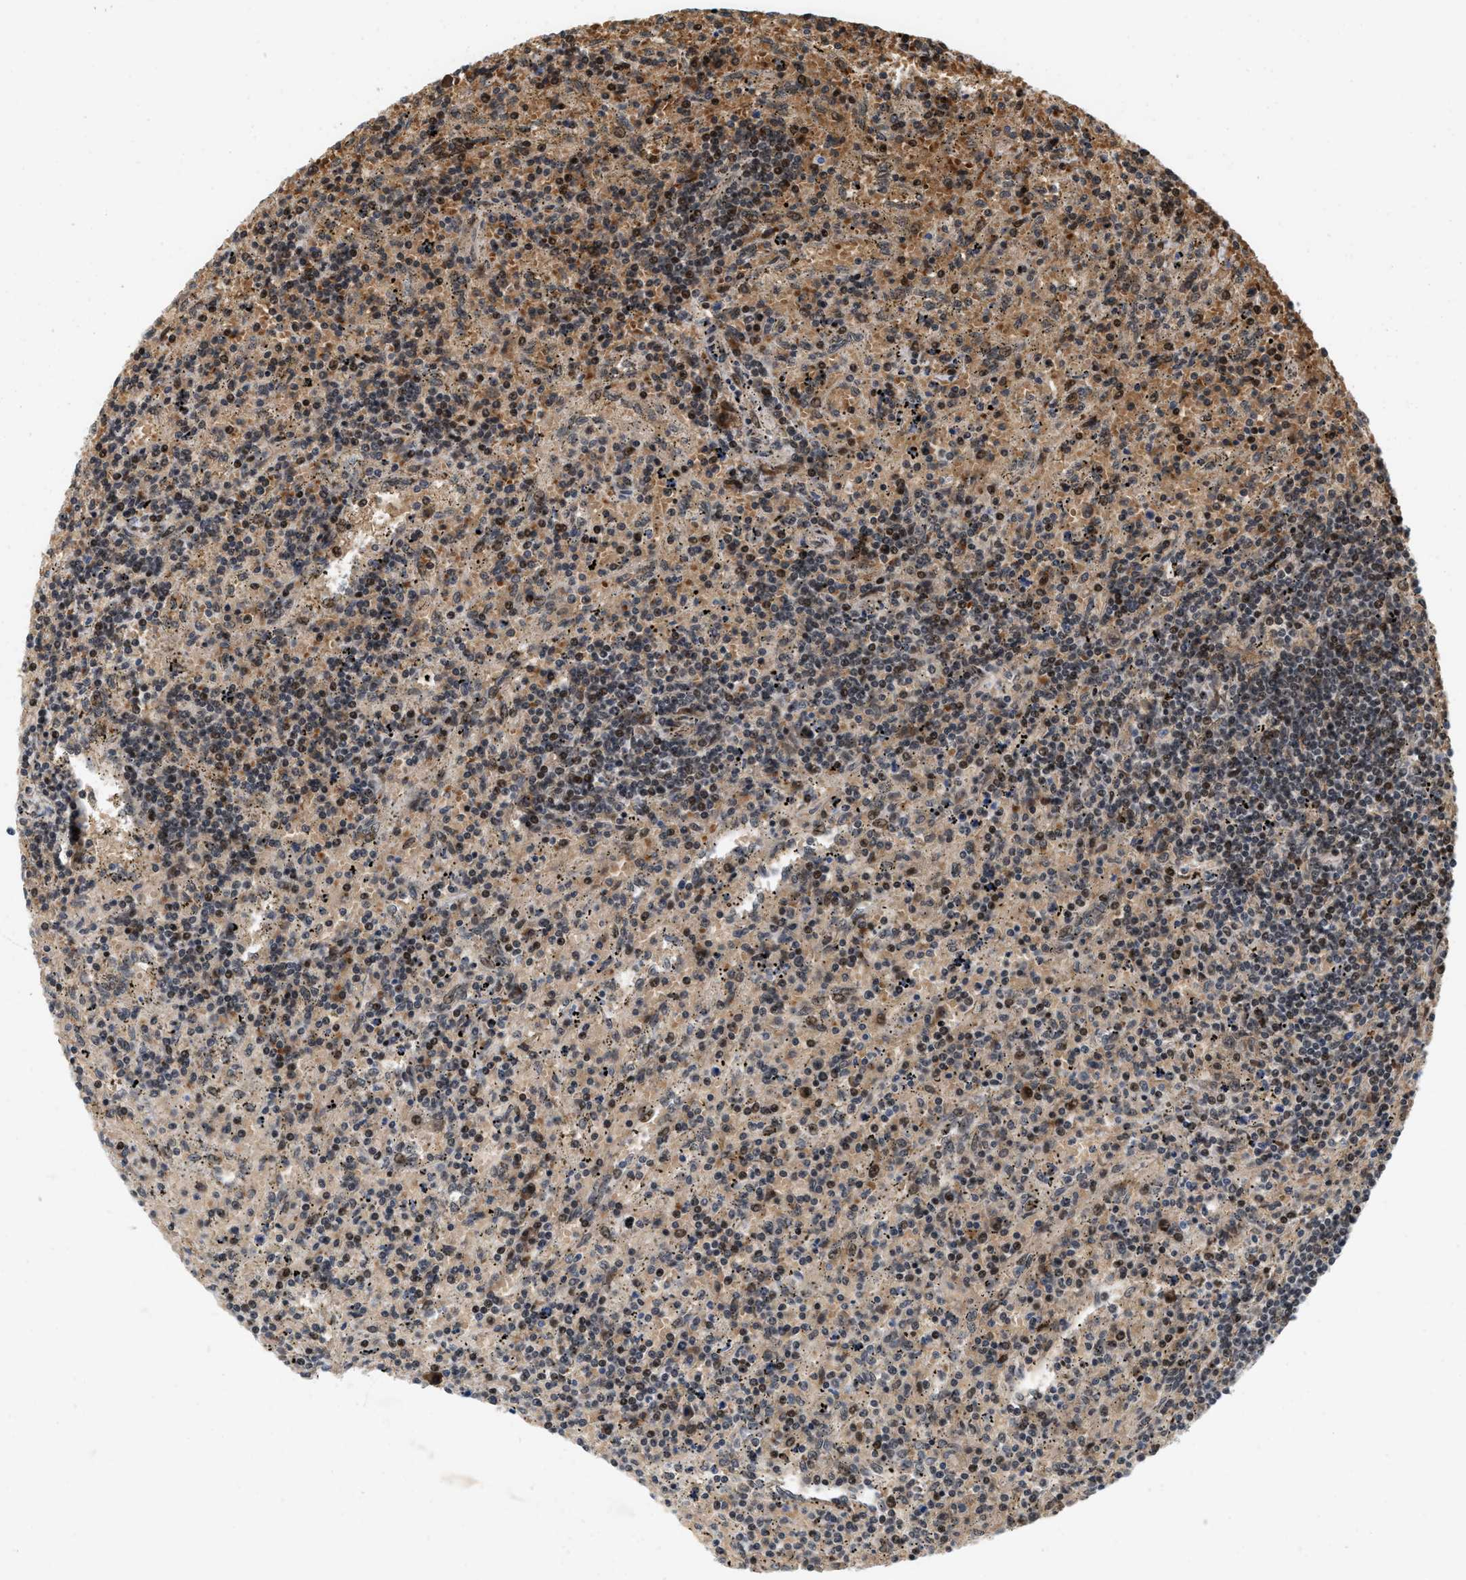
{"staining": {"intensity": "moderate", "quantity": ">75%", "location": "cytoplasmic/membranous,nuclear"}, "tissue": "lymphoma", "cell_type": "Tumor cells", "image_type": "cancer", "snomed": [{"axis": "morphology", "description": "Malignant lymphoma, non-Hodgkin's type, Low grade"}, {"axis": "topography", "description": "Spleen"}], "caption": "A brown stain highlights moderate cytoplasmic/membranous and nuclear positivity of a protein in human lymphoma tumor cells. (Brightfield microscopy of DAB IHC at high magnification).", "gene": "ANKRD11", "patient": {"sex": "male", "age": 76}}